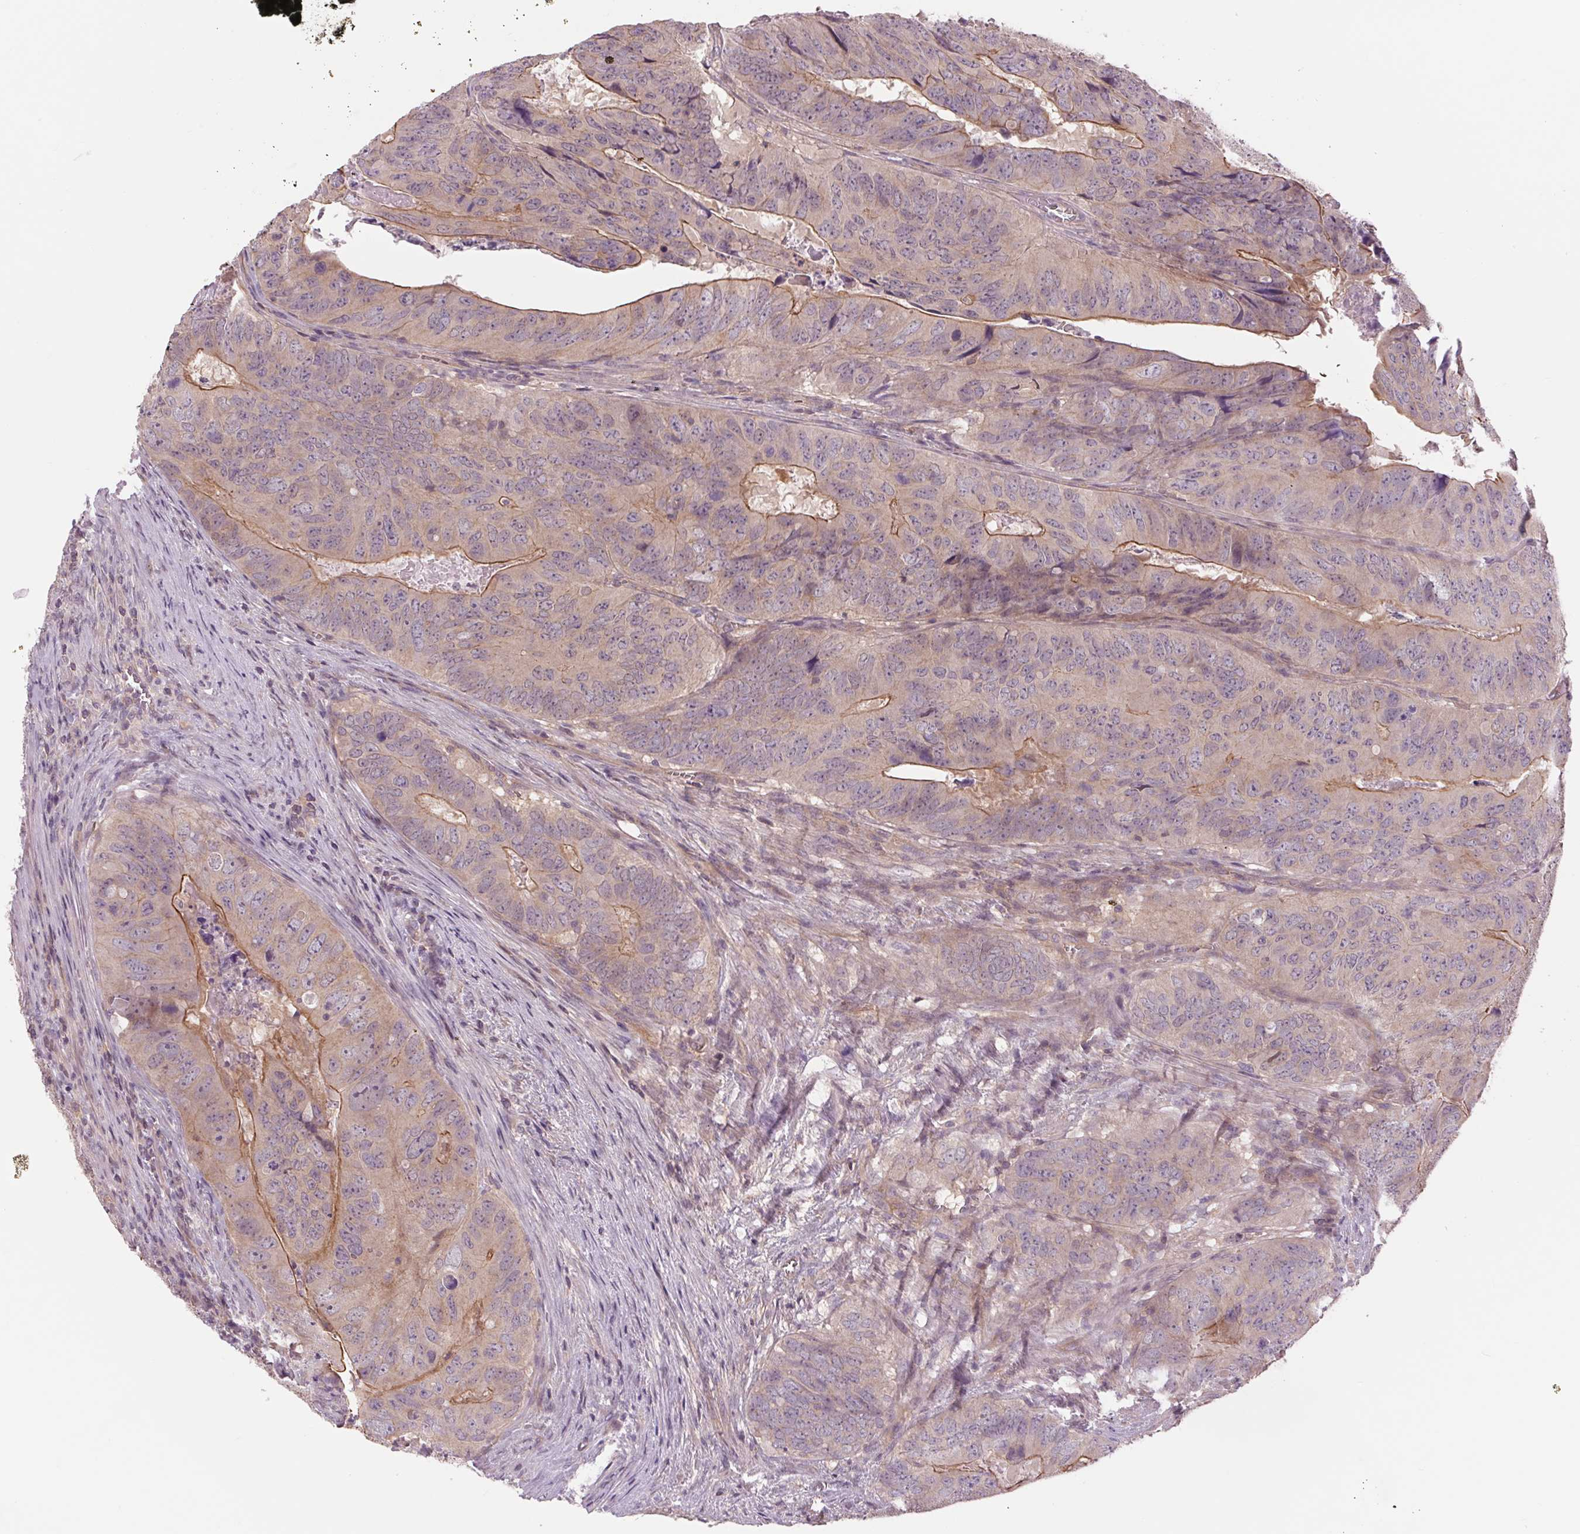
{"staining": {"intensity": "moderate", "quantity": "<25%", "location": "cytoplasmic/membranous"}, "tissue": "colorectal cancer", "cell_type": "Tumor cells", "image_type": "cancer", "snomed": [{"axis": "morphology", "description": "Adenocarcinoma, NOS"}, {"axis": "topography", "description": "Colon"}], "caption": "Immunohistochemical staining of human colorectal cancer demonstrates low levels of moderate cytoplasmic/membranous expression in approximately <25% of tumor cells.", "gene": "SH3RF2", "patient": {"sex": "male", "age": 79}}